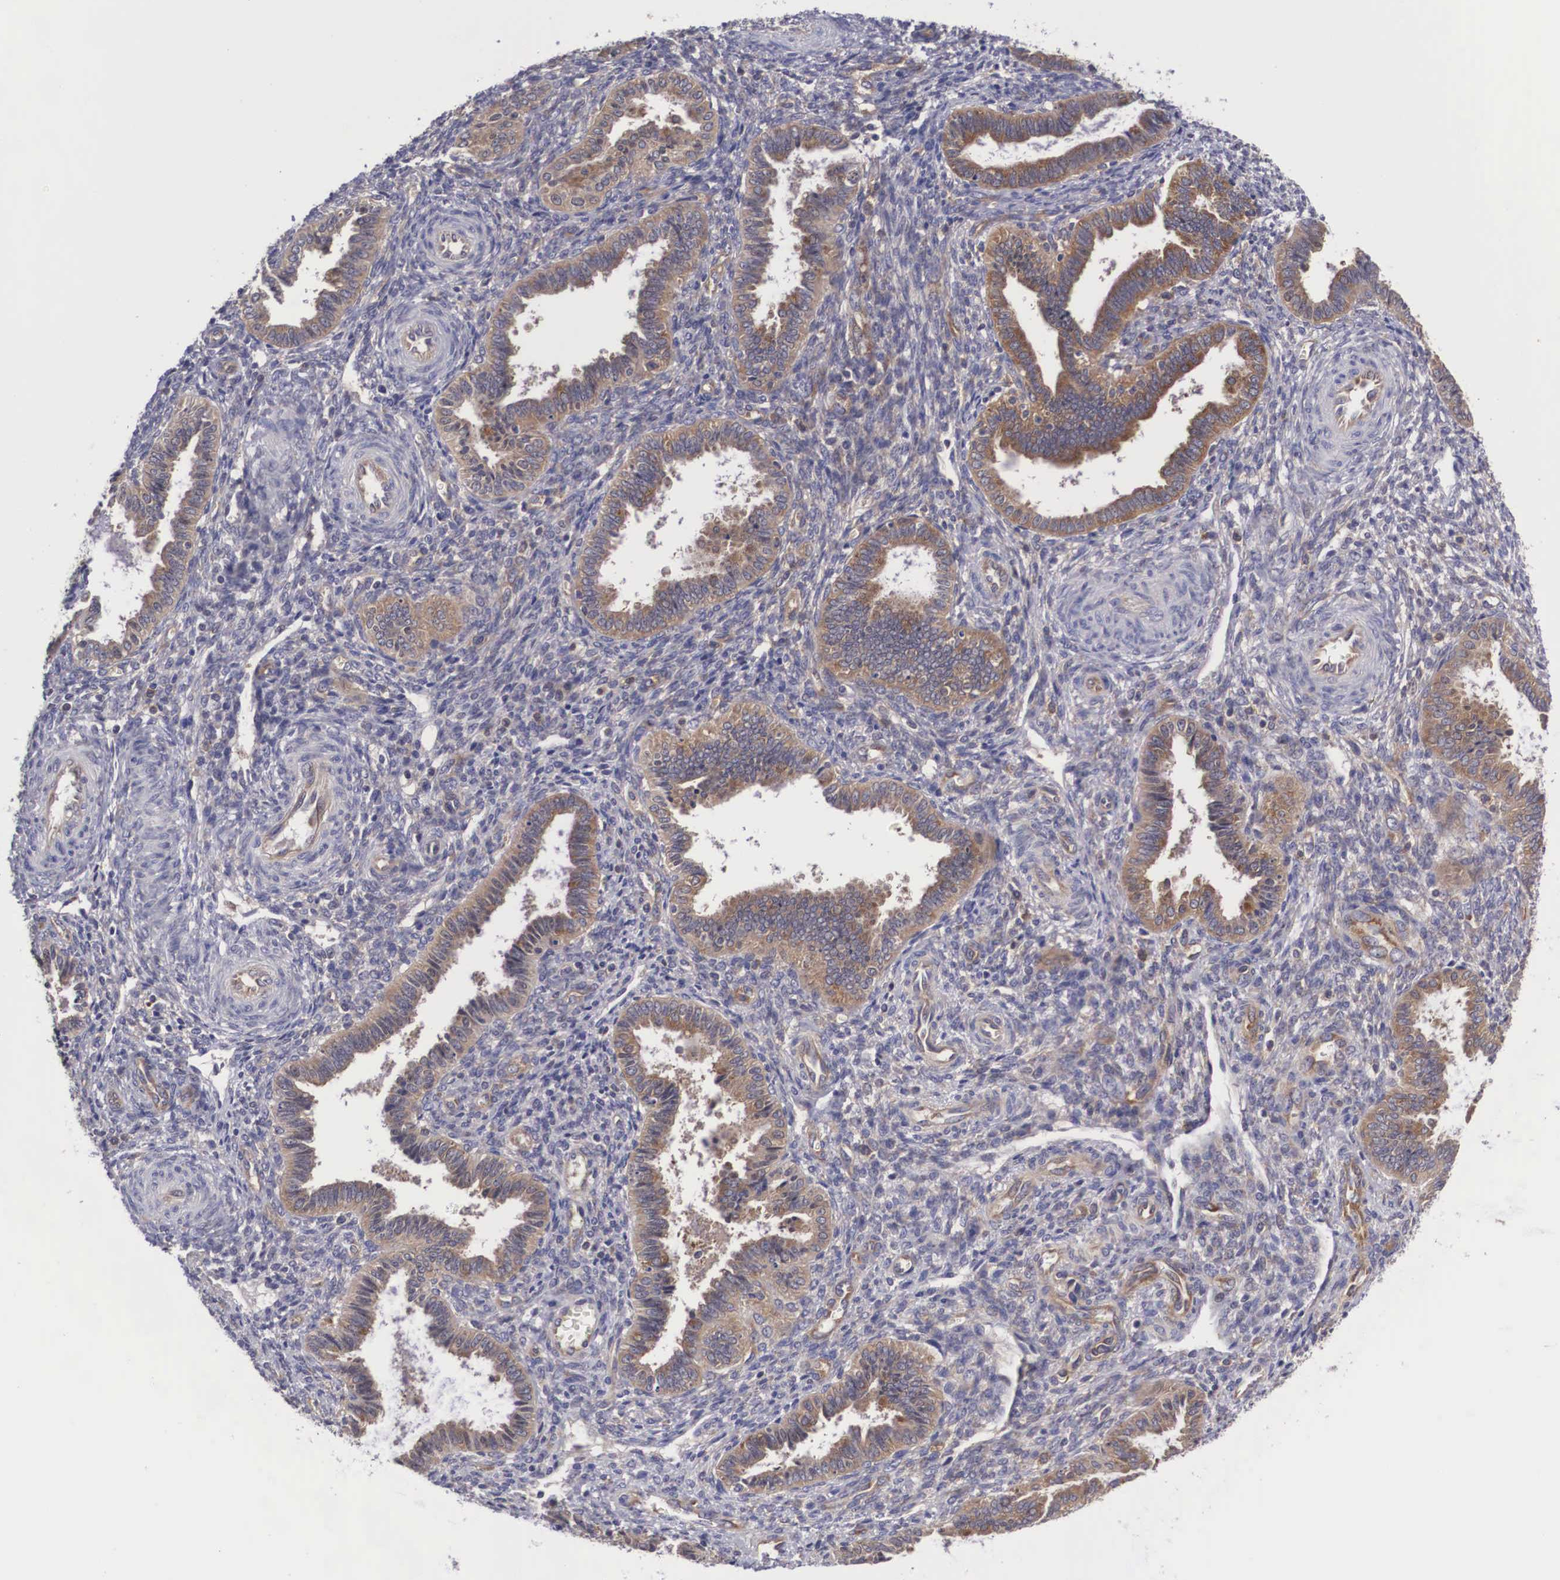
{"staining": {"intensity": "negative", "quantity": "none", "location": "none"}, "tissue": "endometrium", "cell_type": "Cells in endometrial stroma", "image_type": "normal", "snomed": [{"axis": "morphology", "description": "Normal tissue, NOS"}, {"axis": "topography", "description": "Endometrium"}], "caption": "High magnification brightfield microscopy of unremarkable endometrium stained with DAB (3,3'-diaminobenzidine) (brown) and counterstained with hematoxylin (blue): cells in endometrial stroma show no significant positivity. The staining is performed using DAB (3,3'-diaminobenzidine) brown chromogen with nuclei counter-stained in using hematoxylin.", "gene": "GRIPAP1", "patient": {"sex": "female", "age": 36}}